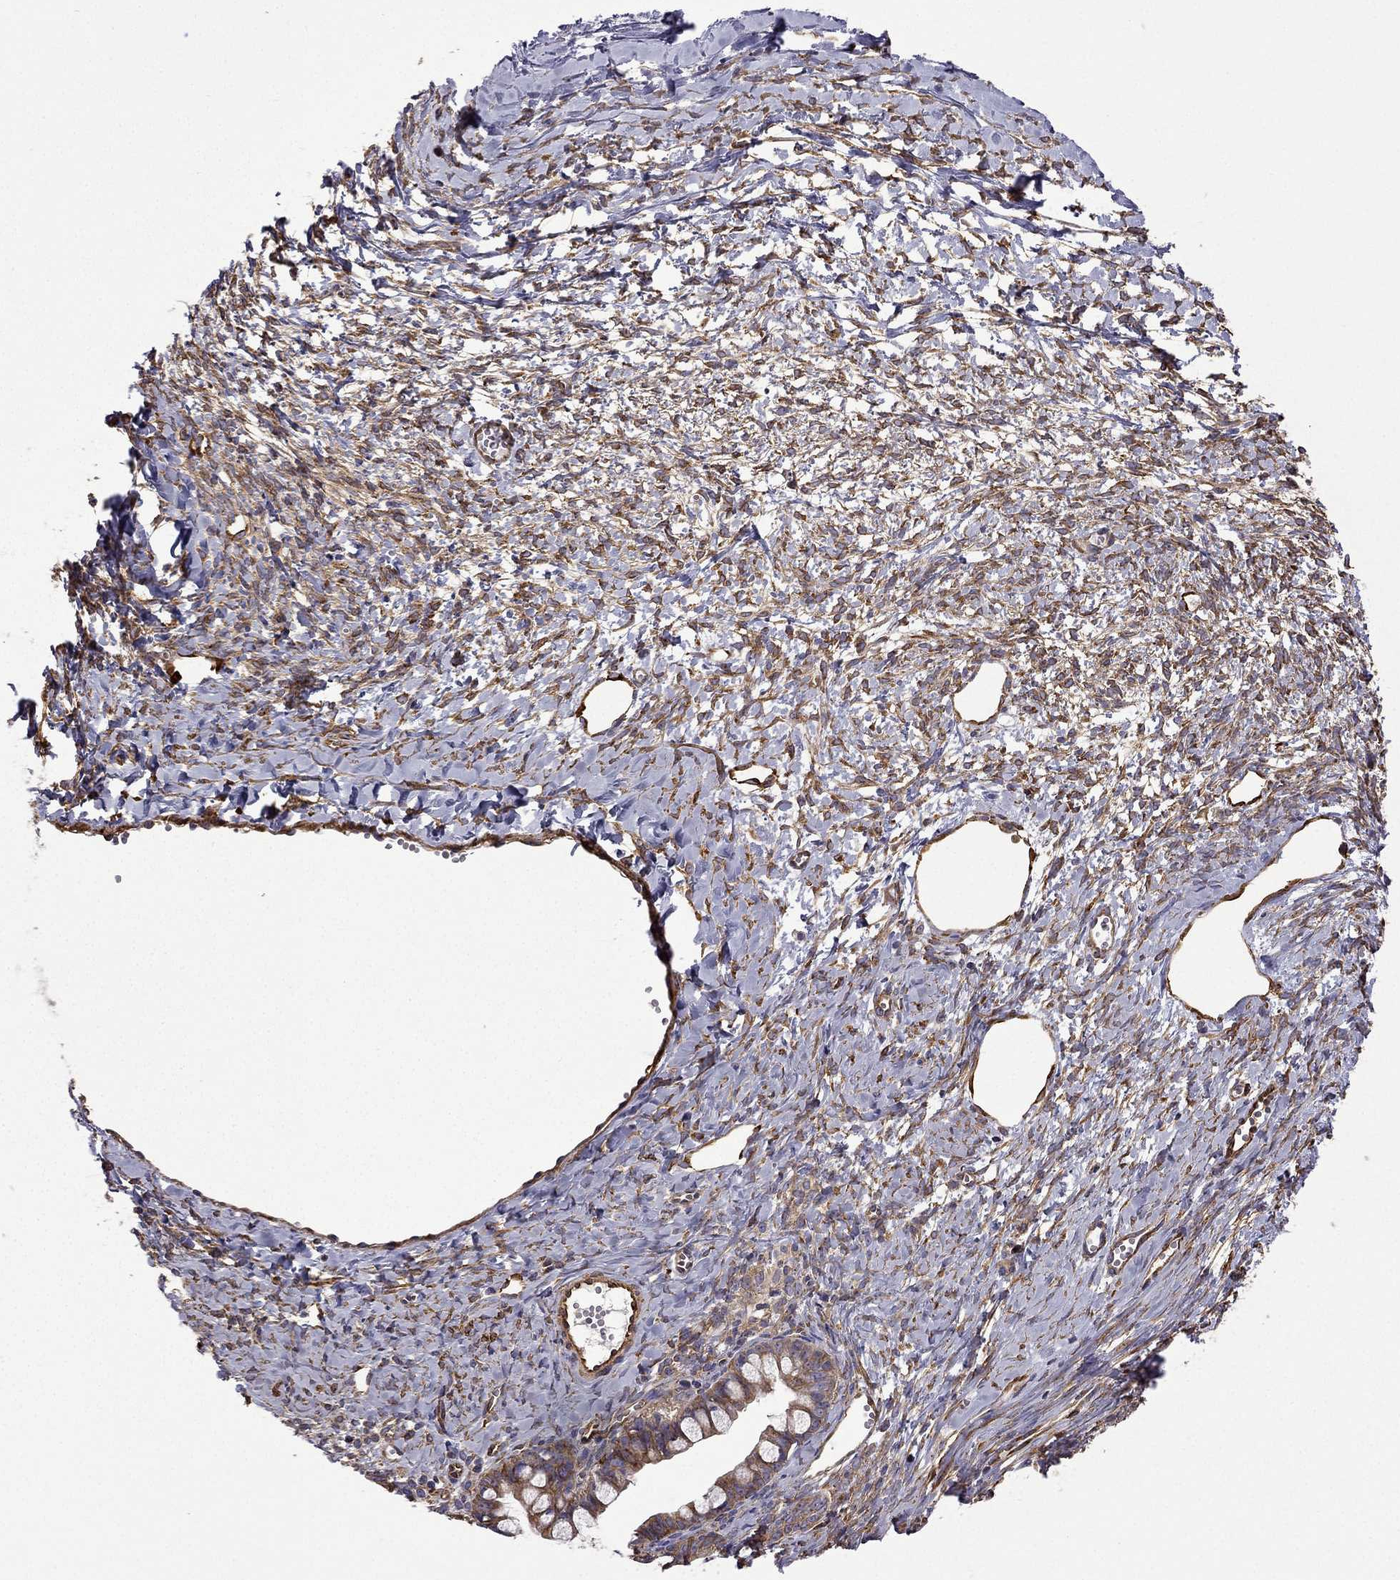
{"staining": {"intensity": "moderate", "quantity": ">75%", "location": "cytoplasmic/membranous"}, "tissue": "ovarian cancer", "cell_type": "Tumor cells", "image_type": "cancer", "snomed": [{"axis": "morphology", "description": "Cystadenocarcinoma, mucinous, NOS"}, {"axis": "topography", "description": "Ovary"}], "caption": "IHC (DAB) staining of ovarian cancer (mucinous cystadenocarcinoma) demonstrates moderate cytoplasmic/membranous protein positivity in about >75% of tumor cells.", "gene": "MAP4", "patient": {"sex": "female", "age": 63}}